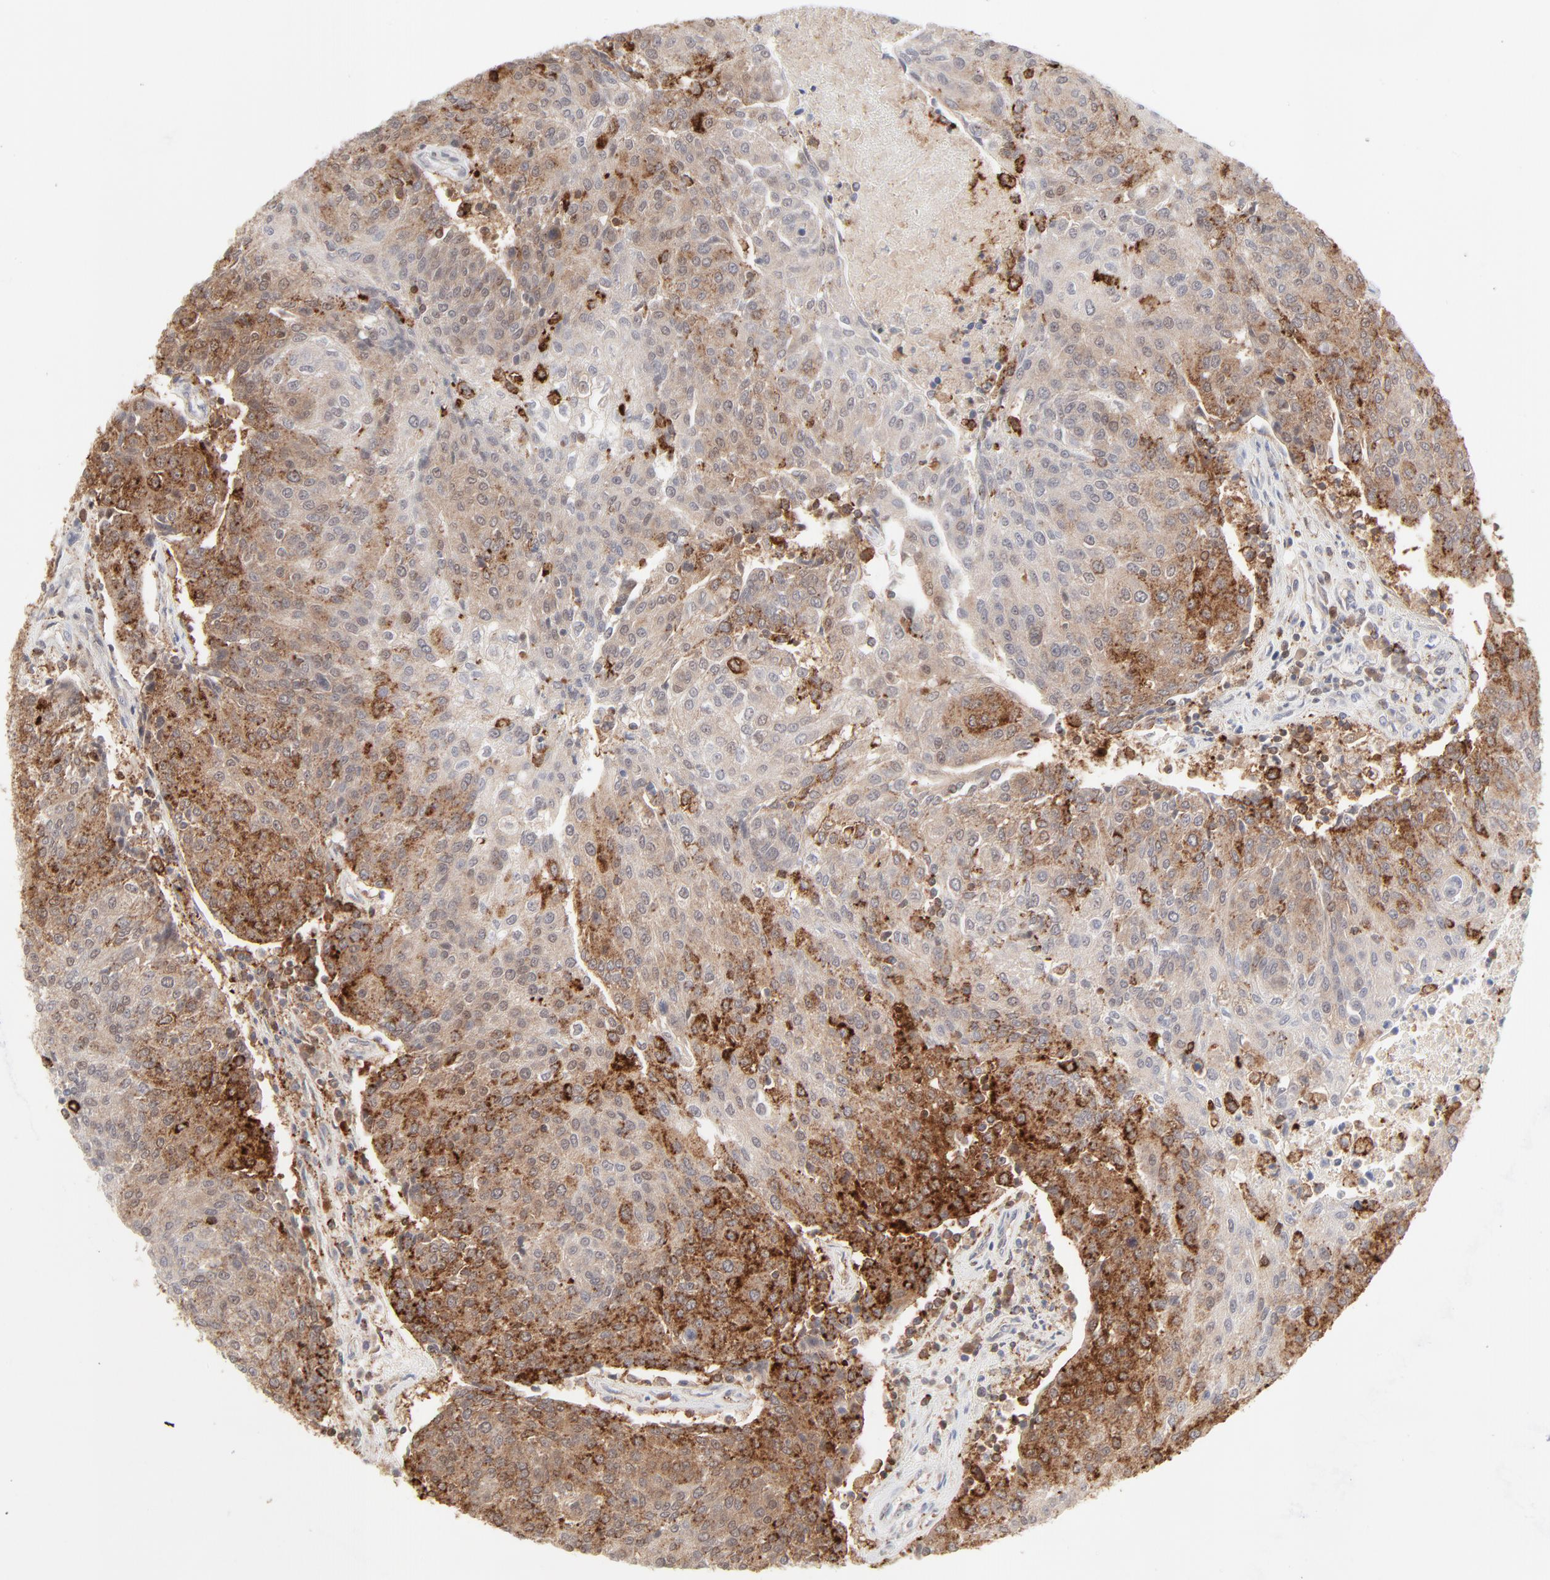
{"staining": {"intensity": "moderate", "quantity": "25%-75%", "location": "cytoplasmic/membranous"}, "tissue": "urothelial cancer", "cell_type": "Tumor cells", "image_type": "cancer", "snomed": [{"axis": "morphology", "description": "Urothelial carcinoma, High grade"}, {"axis": "topography", "description": "Urinary bladder"}], "caption": "A medium amount of moderate cytoplasmic/membranous staining is seen in approximately 25%-75% of tumor cells in high-grade urothelial carcinoma tissue.", "gene": "CDK6", "patient": {"sex": "female", "age": 85}}